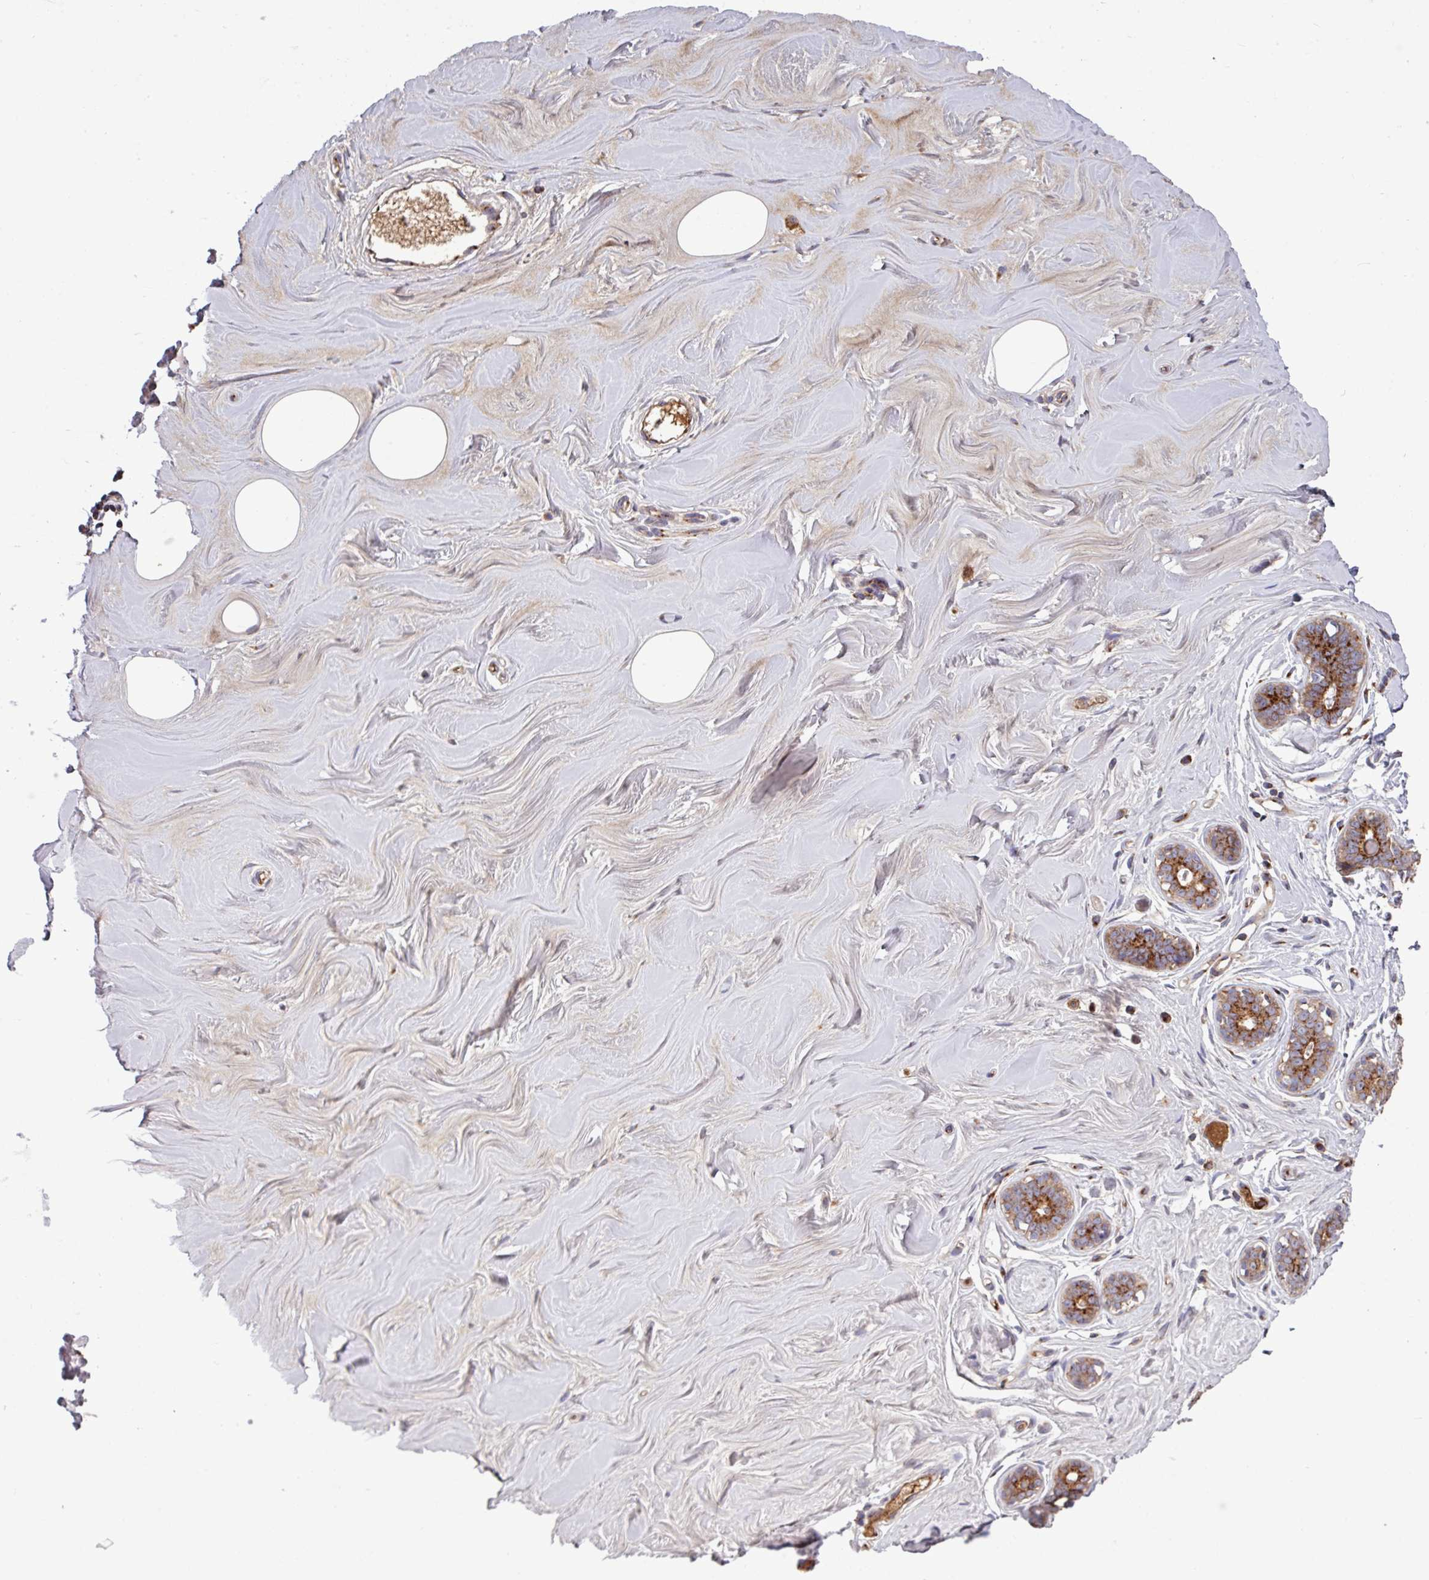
{"staining": {"intensity": "weak", "quantity": "<25%", "location": "cytoplasmic/membranous"}, "tissue": "breast", "cell_type": "Adipocytes", "image_type": "normal", "snomed": [{"axis": "morphology", "description": "Normal tissue, NOS"}, {"axis": "topography", "description": "Breast"}], "caption": "An immunohistochemistry (IHC) micrograph of unremarkable breast is shown. There is no staining in adipocytes of breast.", "gene": "LSM12", "patient": {"sex": "female", "age": 25}}